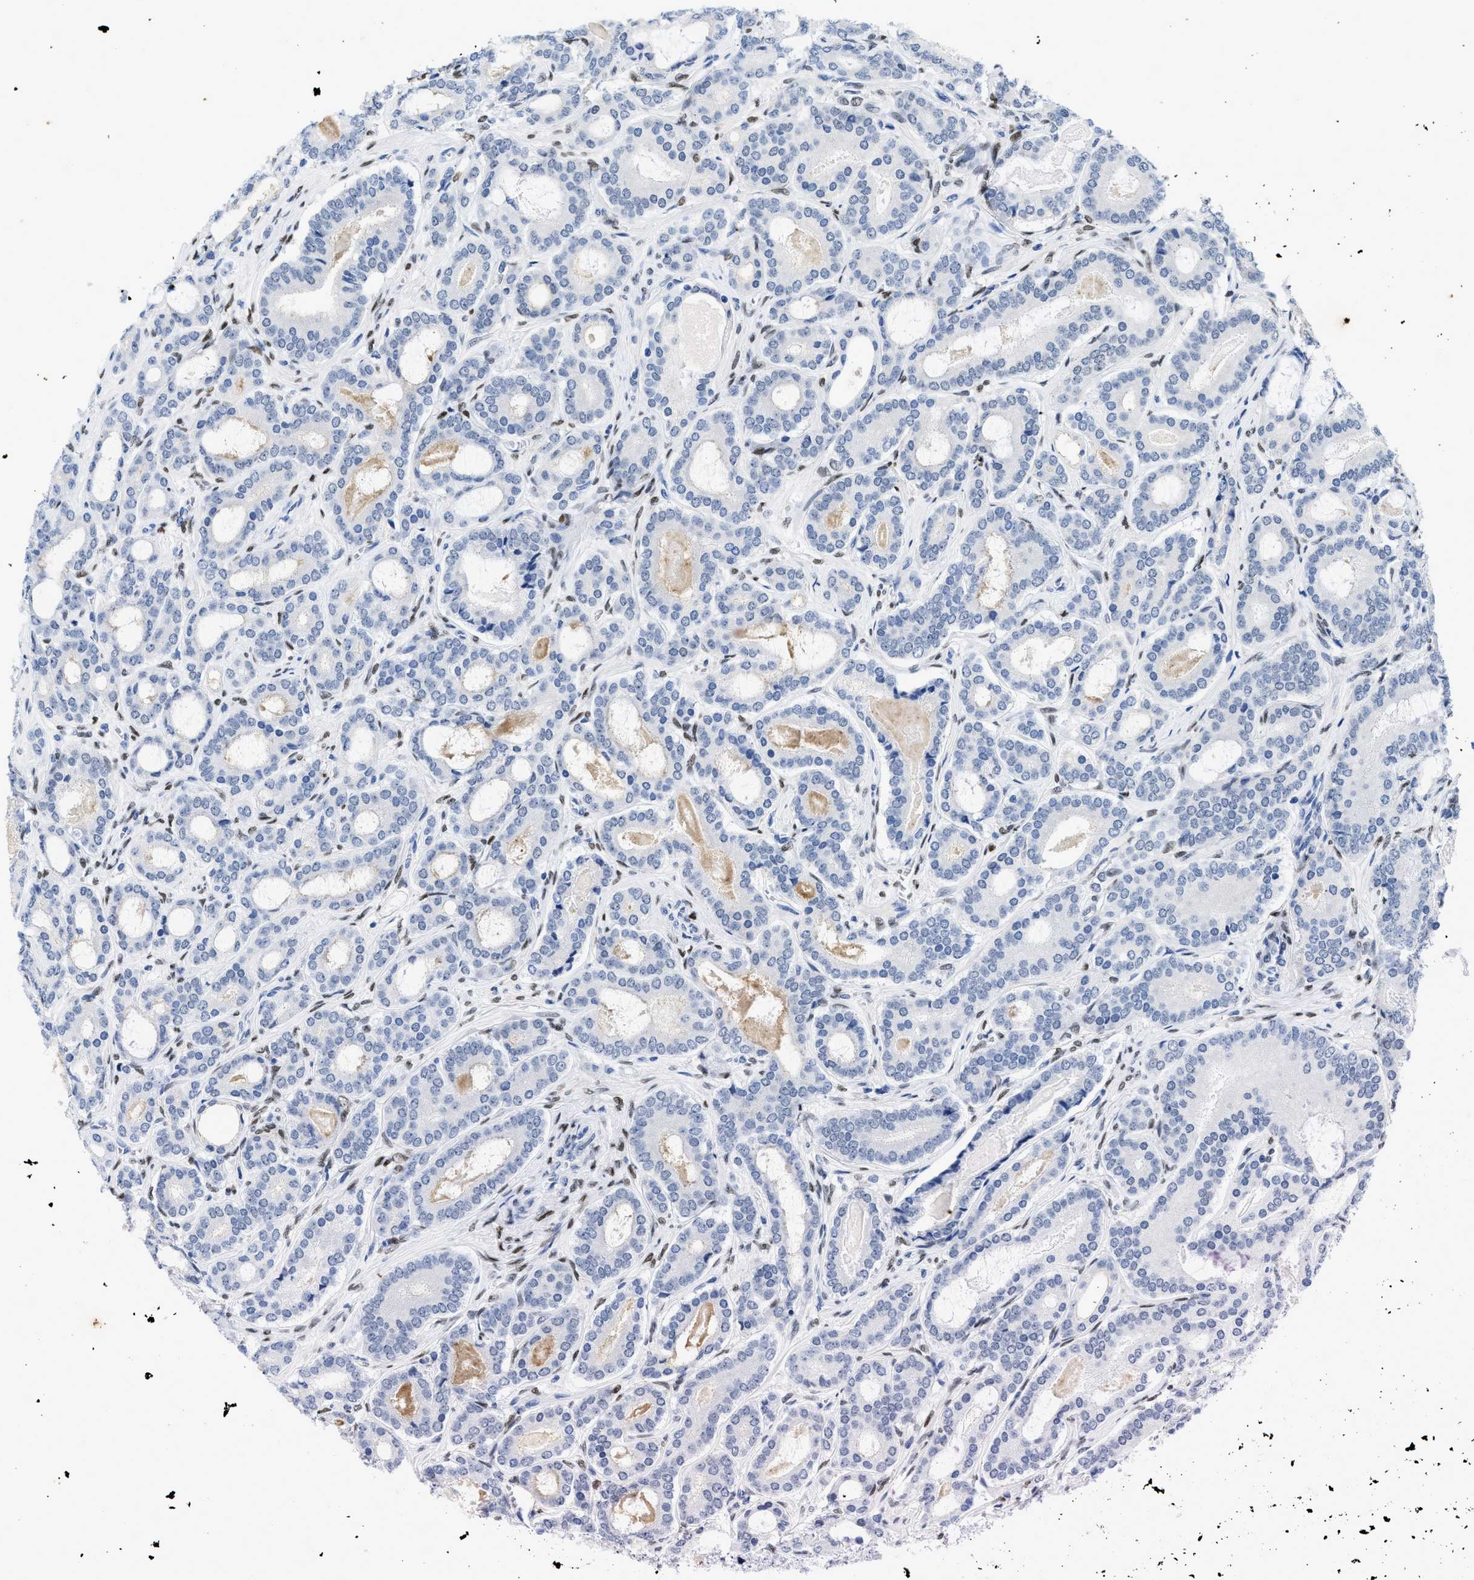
{"staining": {"intensity": "negative", "quantity": "none", "location": "none"}, "tissue": "prostate cancer", "cell_type": "Tumor cells", "image_type": "cancer", "snomed": [{"axis": "morphology", "description": "Adenocarcinoma, High grade"}, {"axis": "topography", "description": "Prostate"}], "caption": "Tumor cells show no significant staining in prostate high-grade adenocarcinoma.", "gene": "NFIX", "patient": {"sex": "male", "age": 60}}